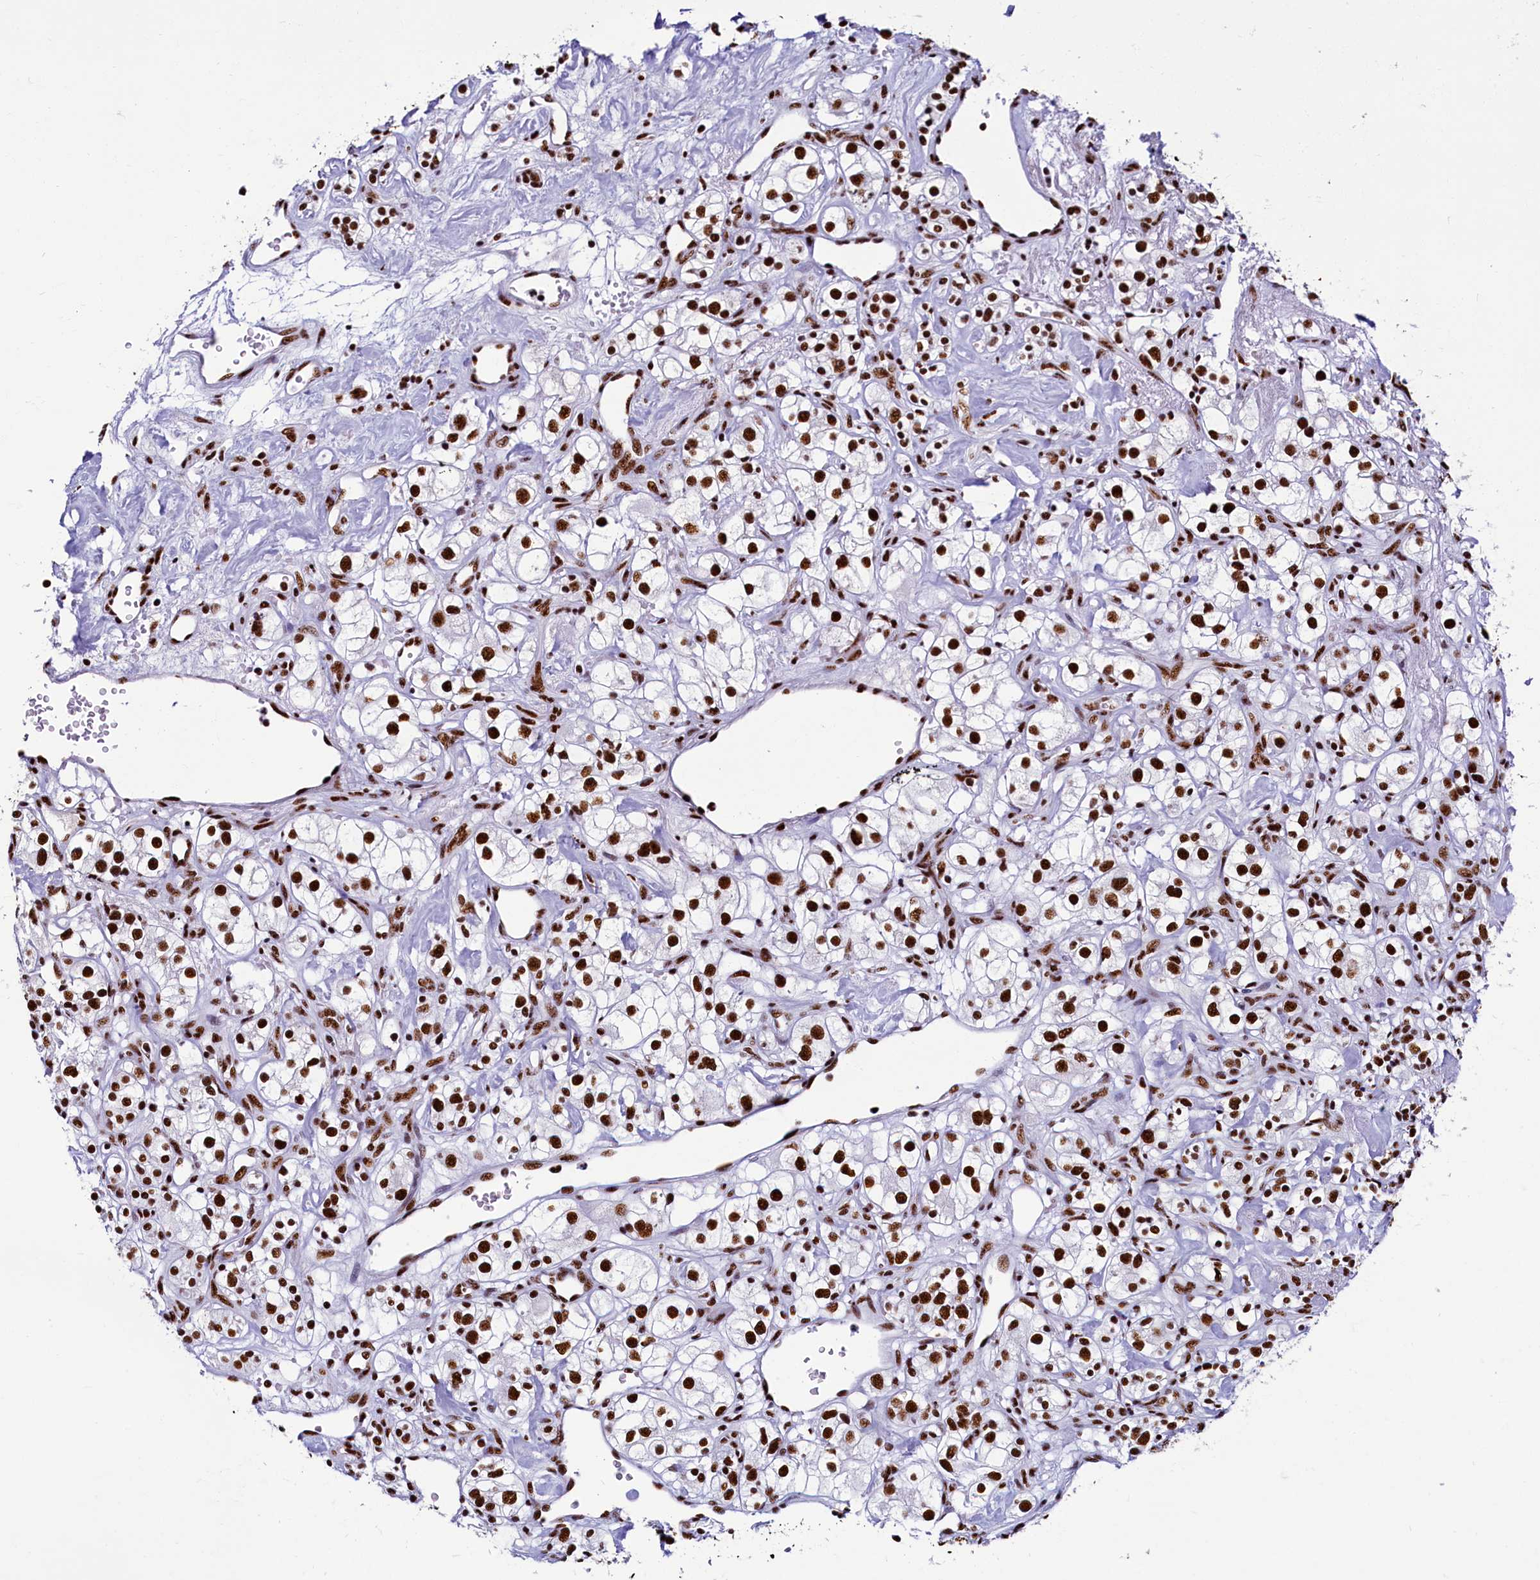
{"staining": {"intensity": "strong", "quantity": ">75%", "location": "nuclear"}, "tissue": "renal cancer", "cell_type": "Tumor cells", "image_type": "cancer", "snomed": [{"axis": "morphology", "description": "Adenocarcinoma, NOS"}, {"axis": "topography", "description": "Kidney"}], "caption": "A high-resolution photomicrograph shows IHC staining of adenocarcinoma (renal), which shows strong nuclear positivity in about >75% of tumor cells.", "gene": "SRRM2", "patient": {"sex": "male", "age": 77}}